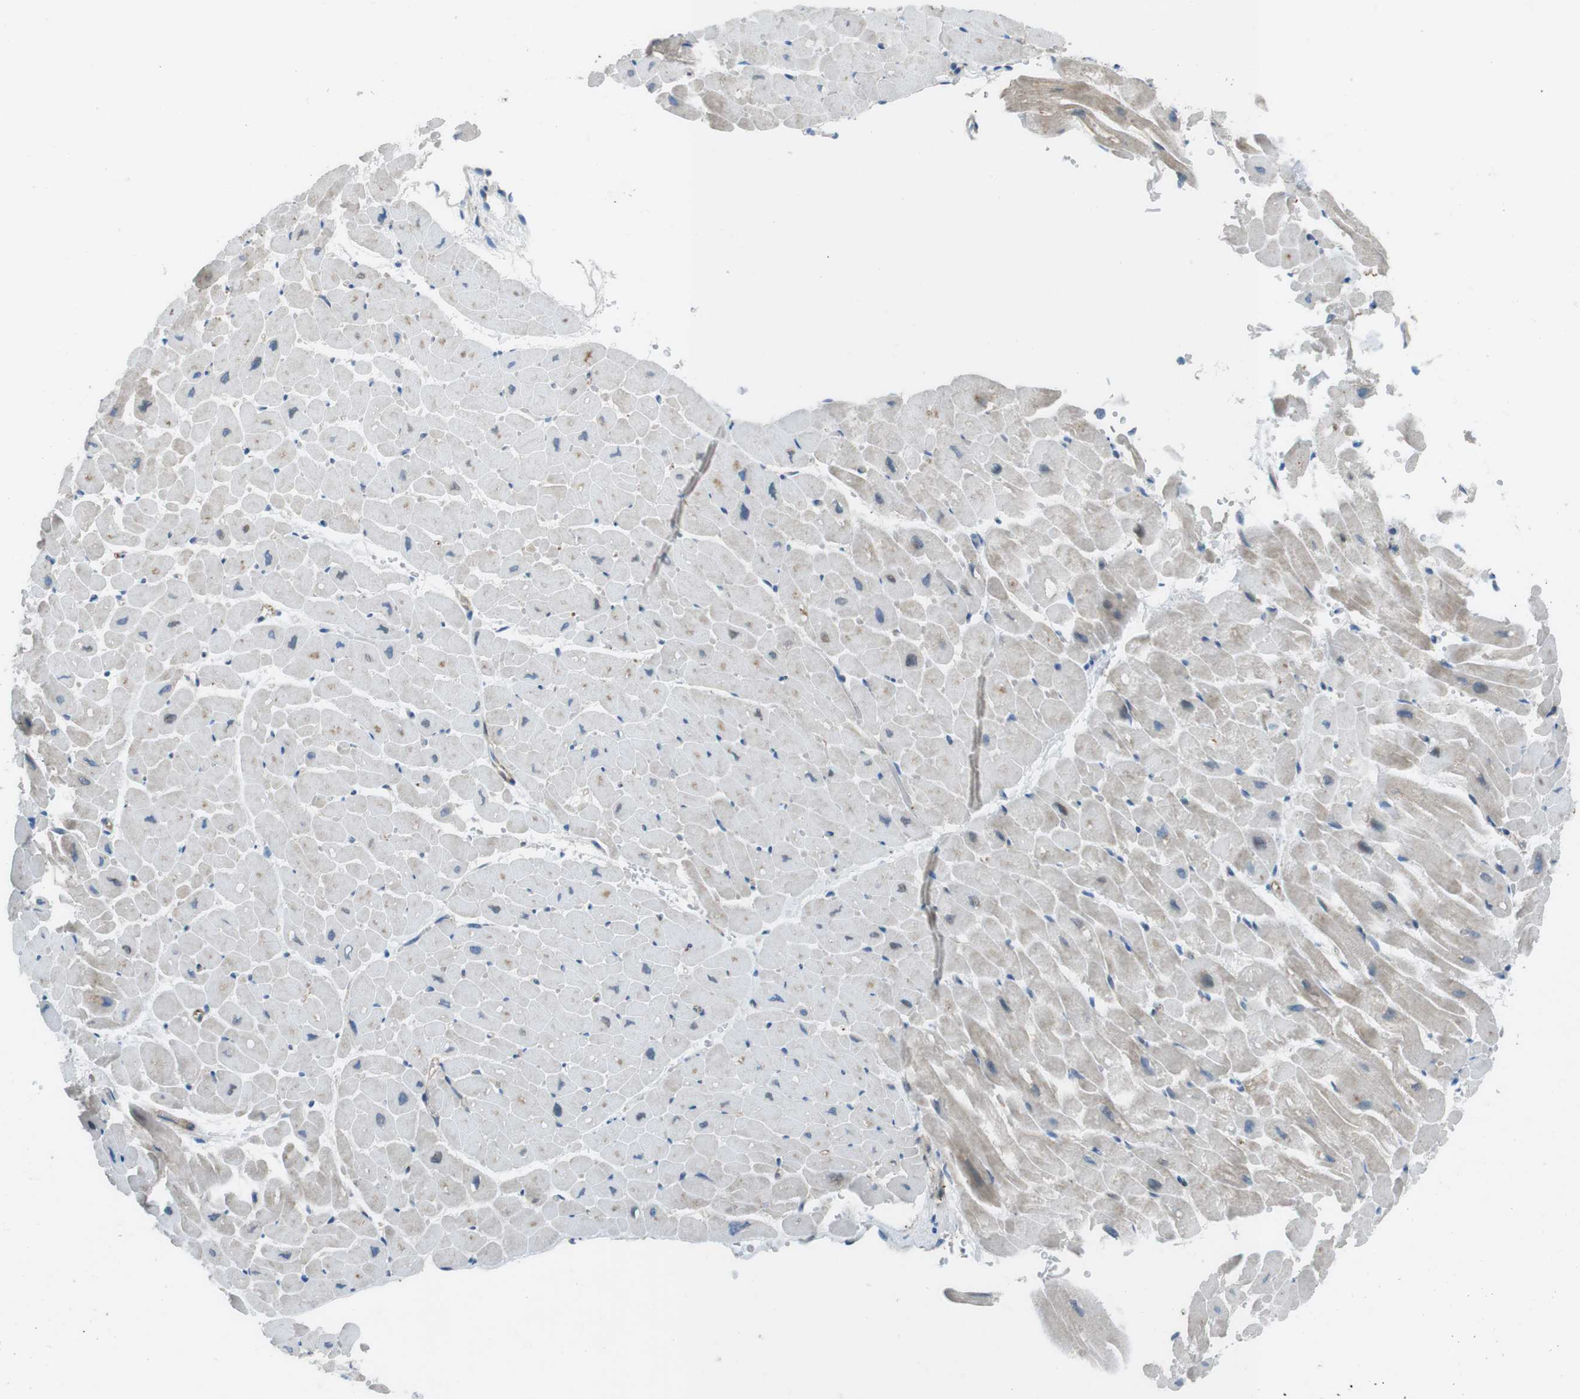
{"staining": {"intensity": "weak", "quantity": "25%-75%", "location": "cytoplasmic/membranous"}, "tissue": "heart muscle", "cell_type": "Cardiomyocytes", "image_type": "normal", "snomed": [{"axis": "morphology", "description": "Normal tissue, NOS"}, {"axis": "topography", "description": "Heart"}], "caption": "High-power microscopy captured an IHC image of unremarkable heart muscle, revealing weak cytoplasmic/membranous positivity in approximately 25%-75% of cardiomyocytes.", "gene": "FAM174B", "patient": {"sex": "male", "age": 45}}